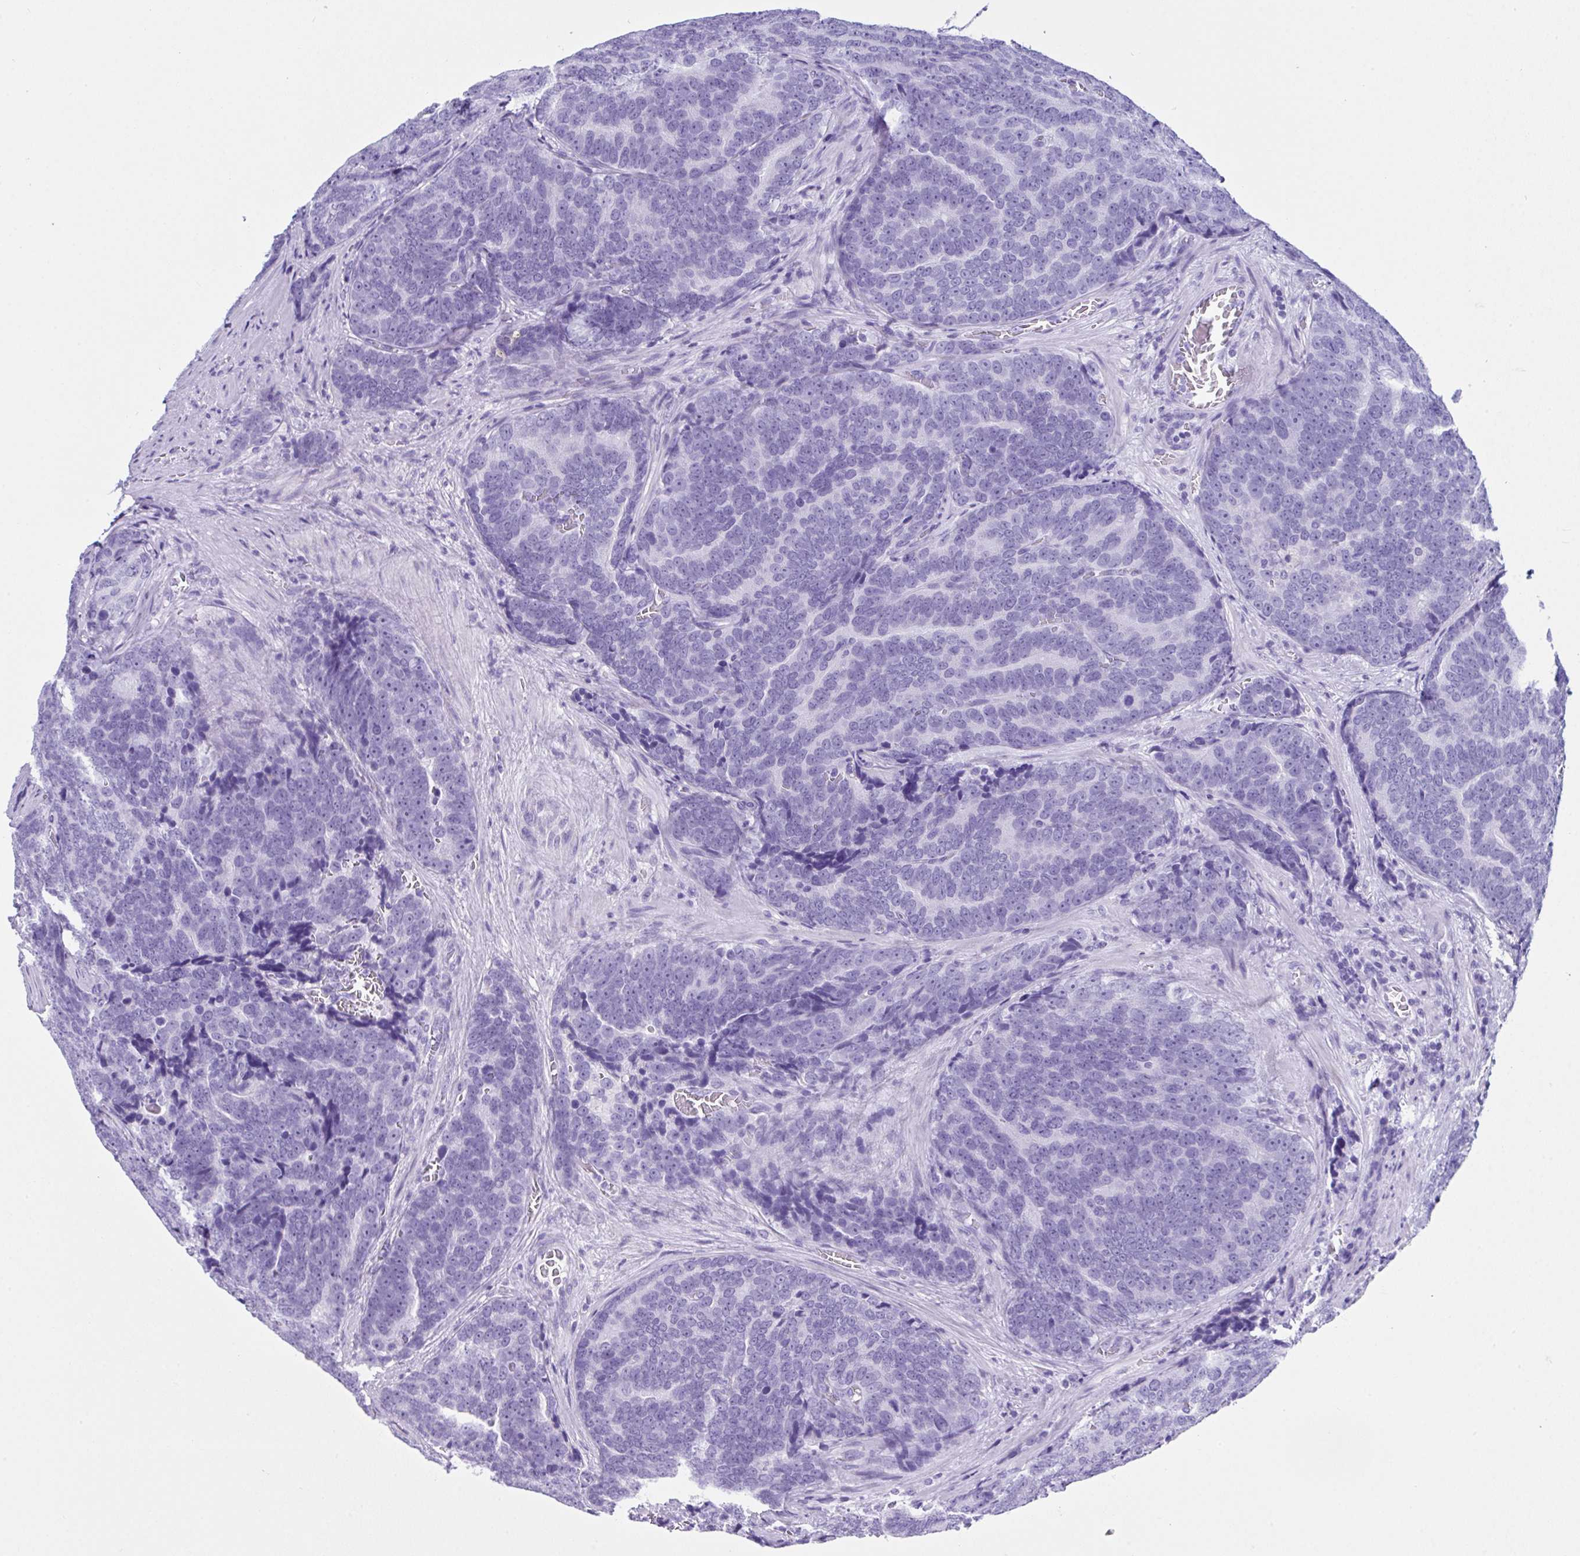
{"staining": {"intensity": "negative", "quantity": "none", "location": "none"}, "tissue": "prostate cancer", "cell_type": "Tumor cells", "image_type": "cancer", "snomed": [{"axis": "morphology", "description": "Adenocarcinoma, Low grade"}, {"axis": "topography", "description": "Prostate"}], "caption": "Adenocarcinoma (low-grade) (prostate) was stained to show a protein in brown. There is no significant expression in tumor cells.", "gene": "LGALS4", "patient": {"sex": "male", "age": 62}}